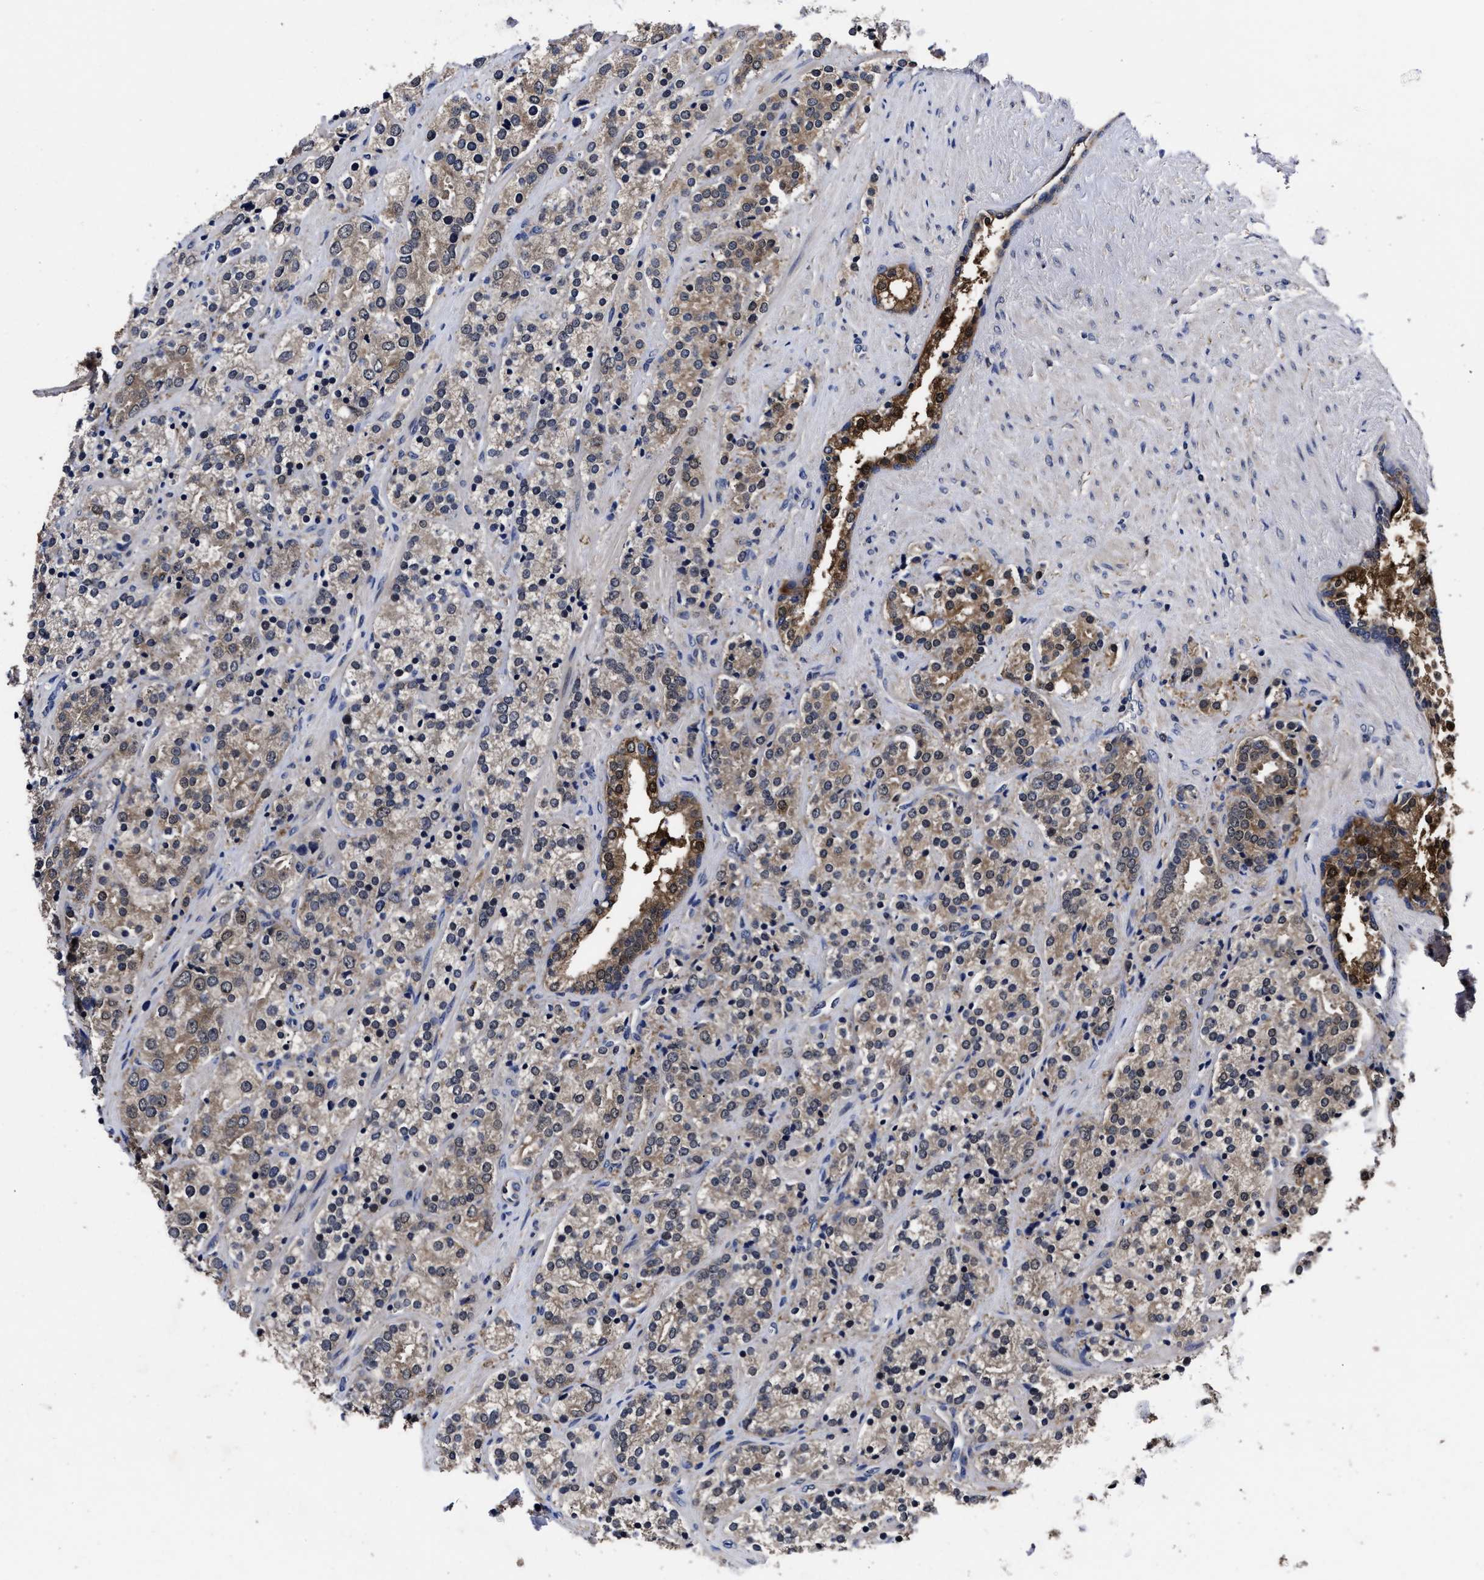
{"staining": {"intensity": "moderate", "quantity": "25%-75%", "location": "cytoplasmic/membranous"}, "tissue": "prostate cancer", "cell_type": "Tumor cells", "image_type": "cancer", "snomed": [{"axis": "morphology", "description": "Adenocarcinoma, High grade"}, {"axis": "topography", "description": "Prostate"}], "caption": "High-magnification brightfield microscopy of prostate cancer (adenocarcinoma (high-grade)) stained with DAB (brown) and counterstained with hematoxylin (blue). tumor cells exhibit moderate cytoplasmic/membranous positivity is appreciated in approximately25%-75% of cells.", "gene": "SOCS5", "patient": {"sex": "male", "age": 71}}